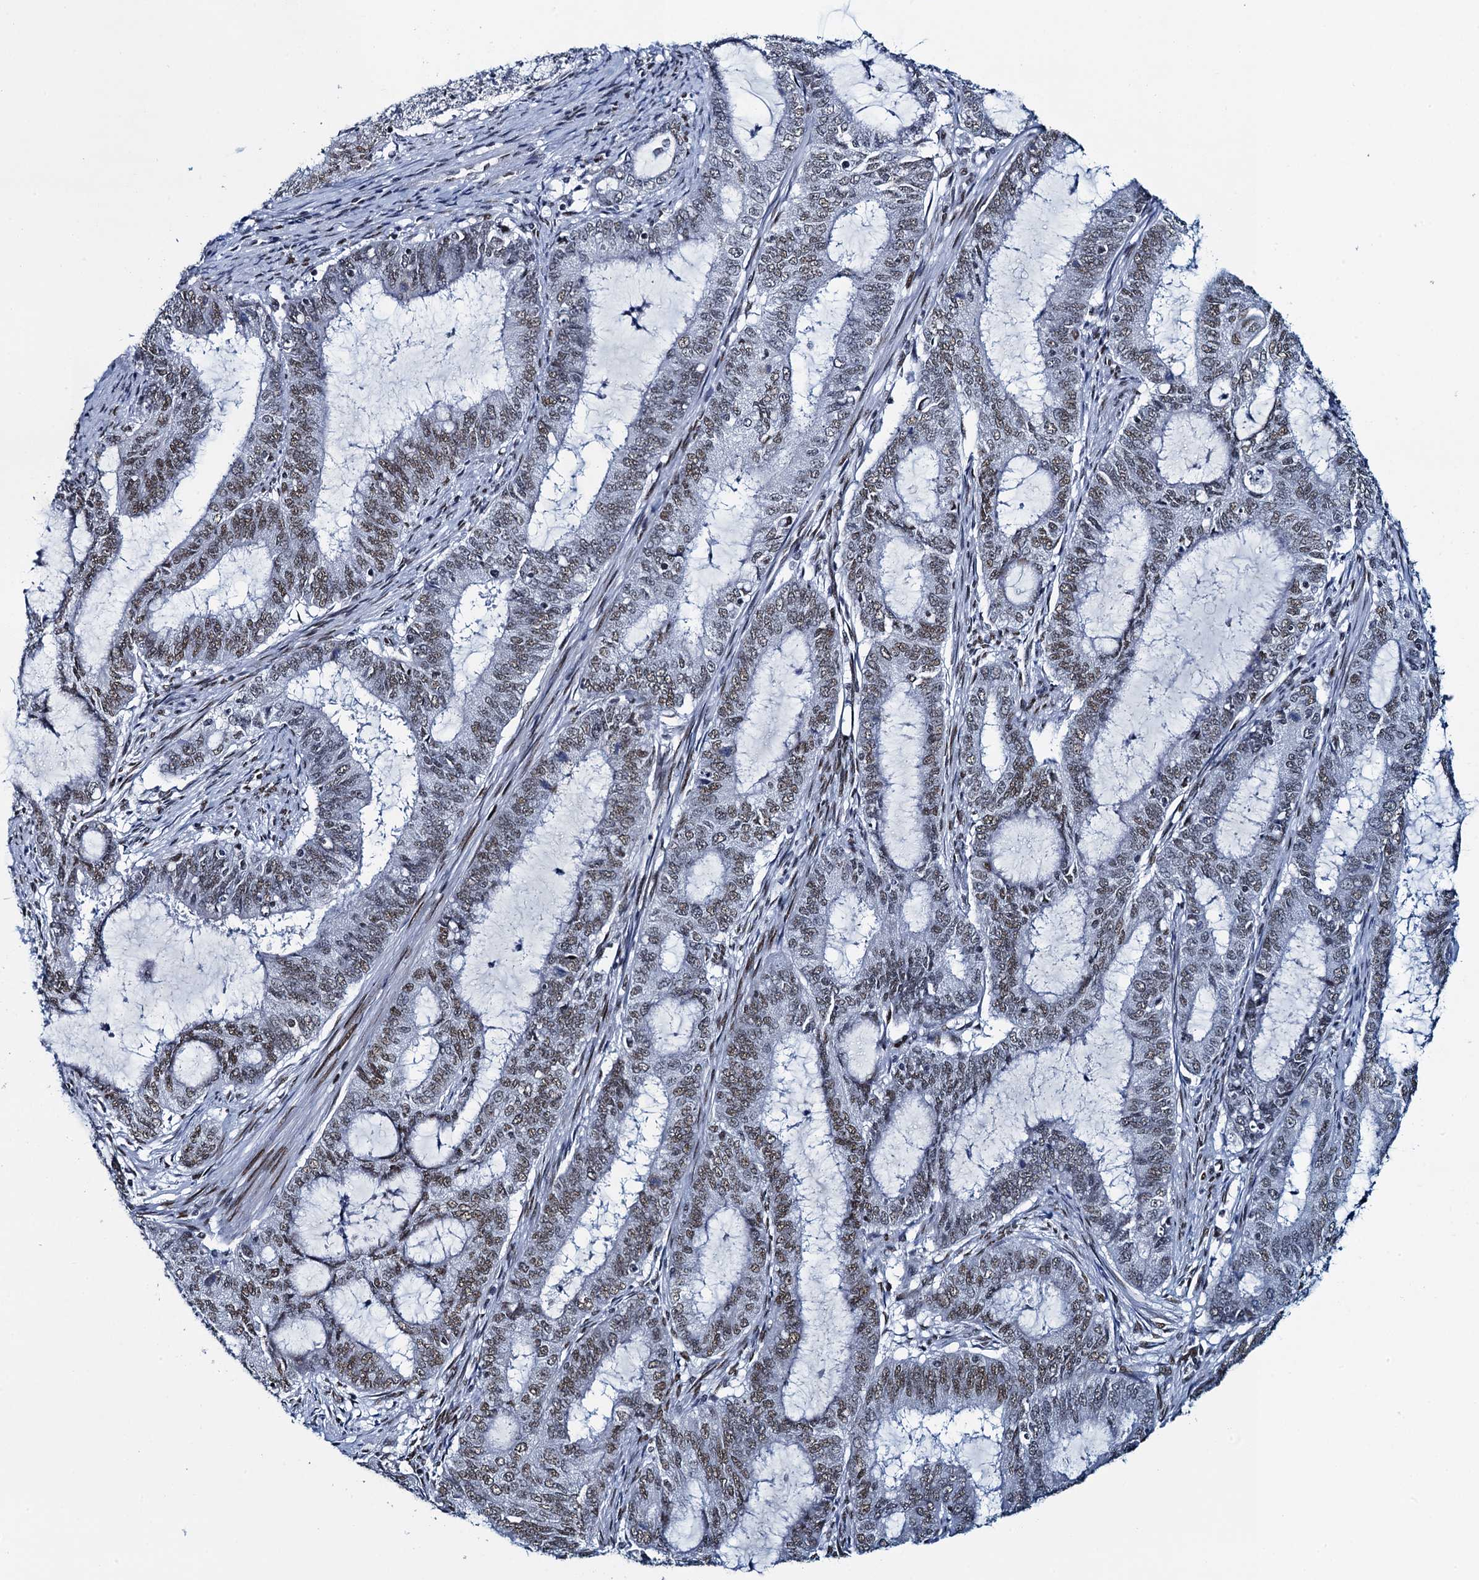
{"staining": {"intensity": "weak", "quantity": ">75%", "location": "nuclear"}, "tissue": "endometrial cancer", "cell_type": "Tumor cells", "image_type": "cancer", "snomed": [{"axis": "morphology", "description": "Adenocarcinoma, NOS"}, {"axis": "topography", "description": "Endometrium"}], "caption": "Protein positivity by immunohistochemistry displays weak nuclear positivity in about >75% of tumor cells in adenocarcinoma (endometrial). Using DAB (3,3'-diaminobenzidine) (brown) and hematoxylin (blue) stains, captured at high magnification using brightfield microscopy.", "gene": "HNRNPUL2", "patient": {"sex": "female", "age": 51}}